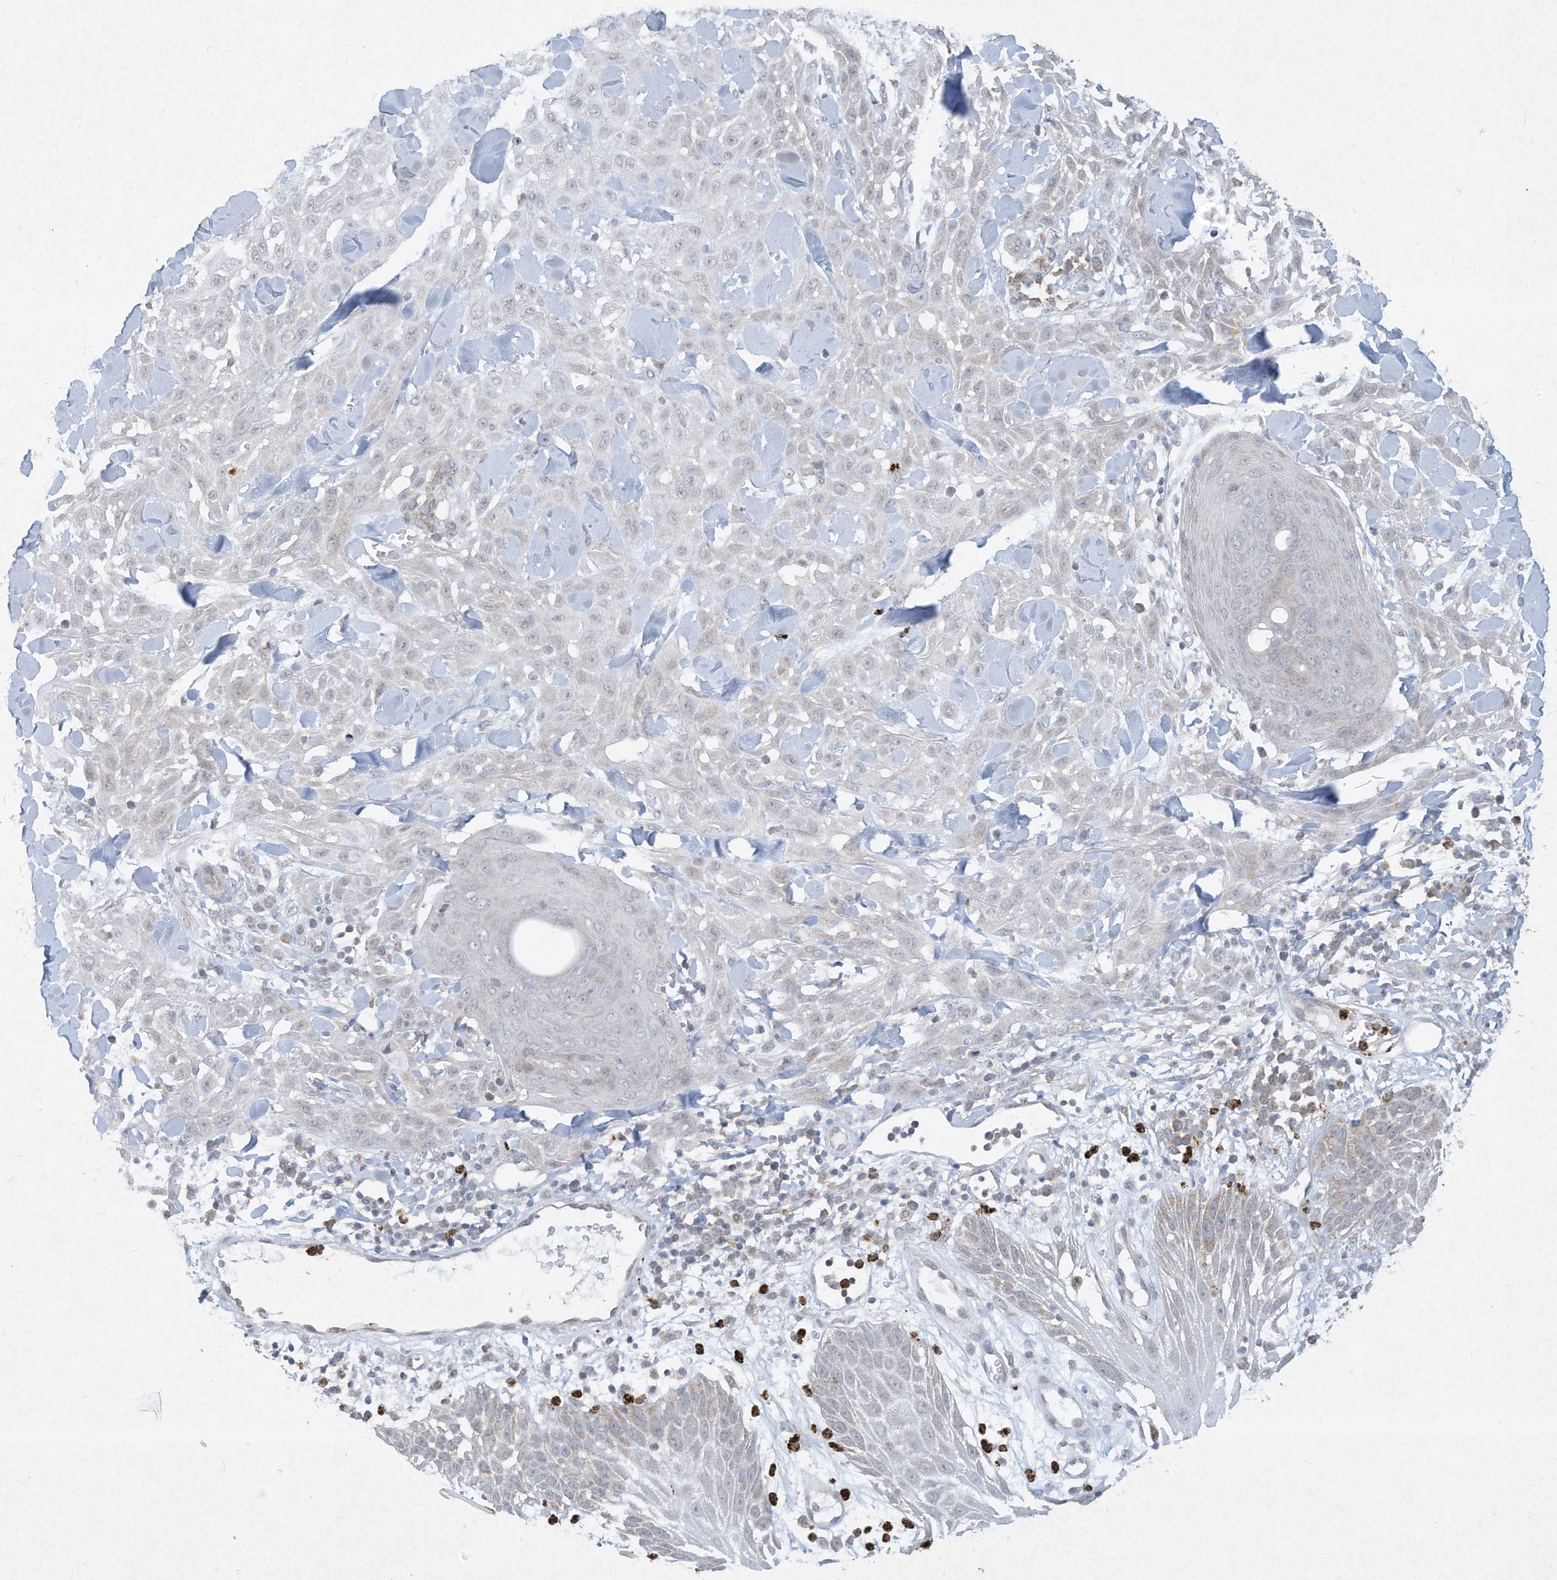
{"staining": {"intensity": "negative", "quantity": "none", "location": "none"}, "tissue": "skin cancer", "cell_type": "Tumor cells", "image_type": "cancer", "snomed": [{"axis": "morphology", "description": "Squamous cell carcinoma, NOS"}, {"axis": "topography", "description": "Skin"}], "caption": "Photomicrograph shows no significant protein staining in tumor cells of skin cancer.", "gene": "CHRNA4", "patient": {"sex": "male", "age": 24}}